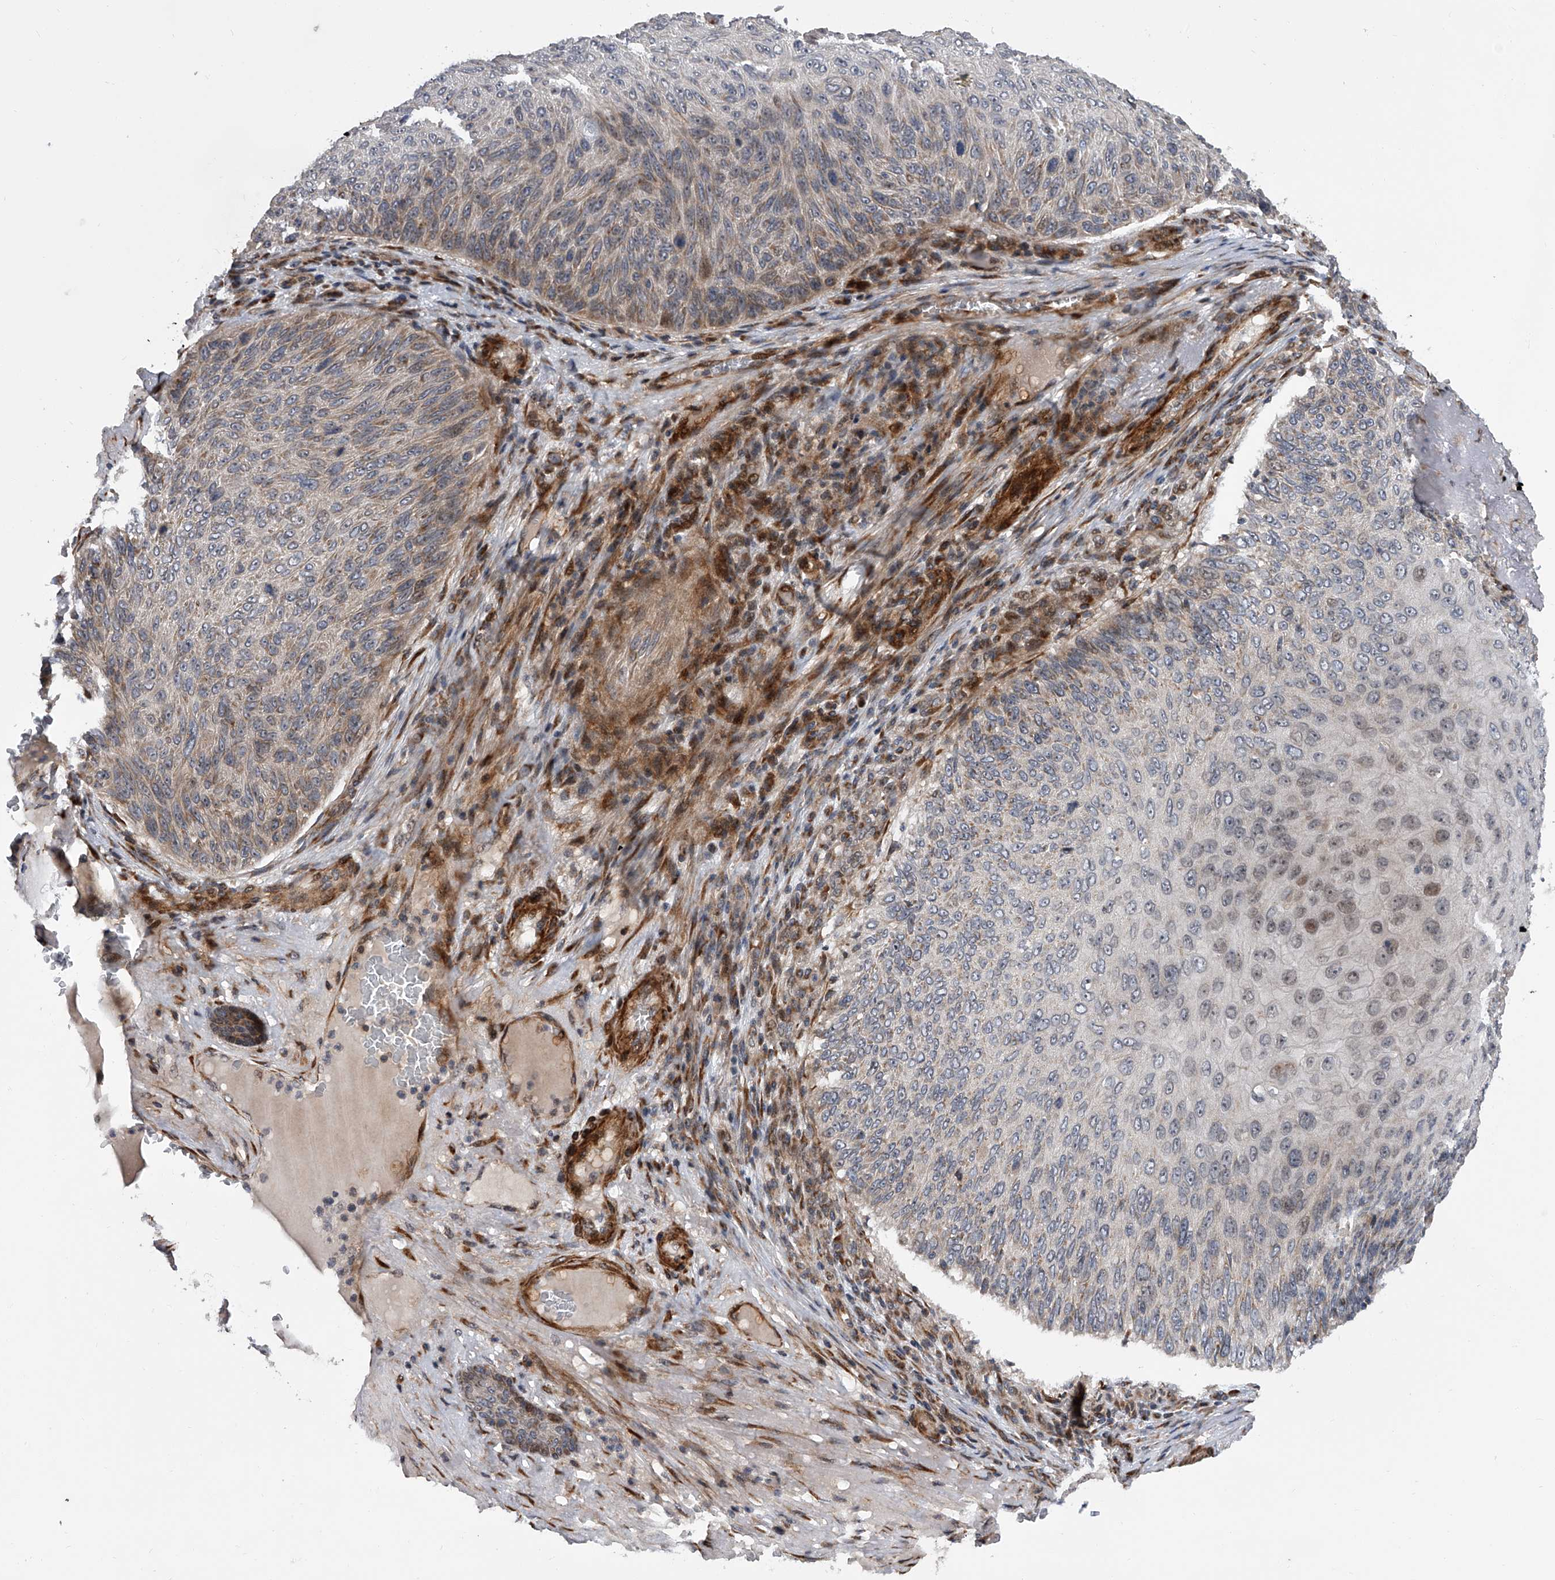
{"staining": {"intensity": "weak", "quantity": "25%-75%", "location": "cytoplasmic/membranous"}, "tissue": "skin cancer", "cell_type": "Tumor cells", "image_type": "cancer", "snomed": [{"axis": "morphology", "description": "Squamous cell carcinoma, NOS"}, {"axis": "topography", "description": "Skin"}], "caption": "Skin squamous cell carcinoma was stained to show a protein in brown. There is low levels of weak cytoplasmic/membranous positivity in about 25%-75% of tumor cells. (DAB (3,3'-diaminobenzidine) = brown stain, brightfield microscopy at high magnification).", "gene": "DLGAP2", "patient": {"sex": "female", "age": 88}}